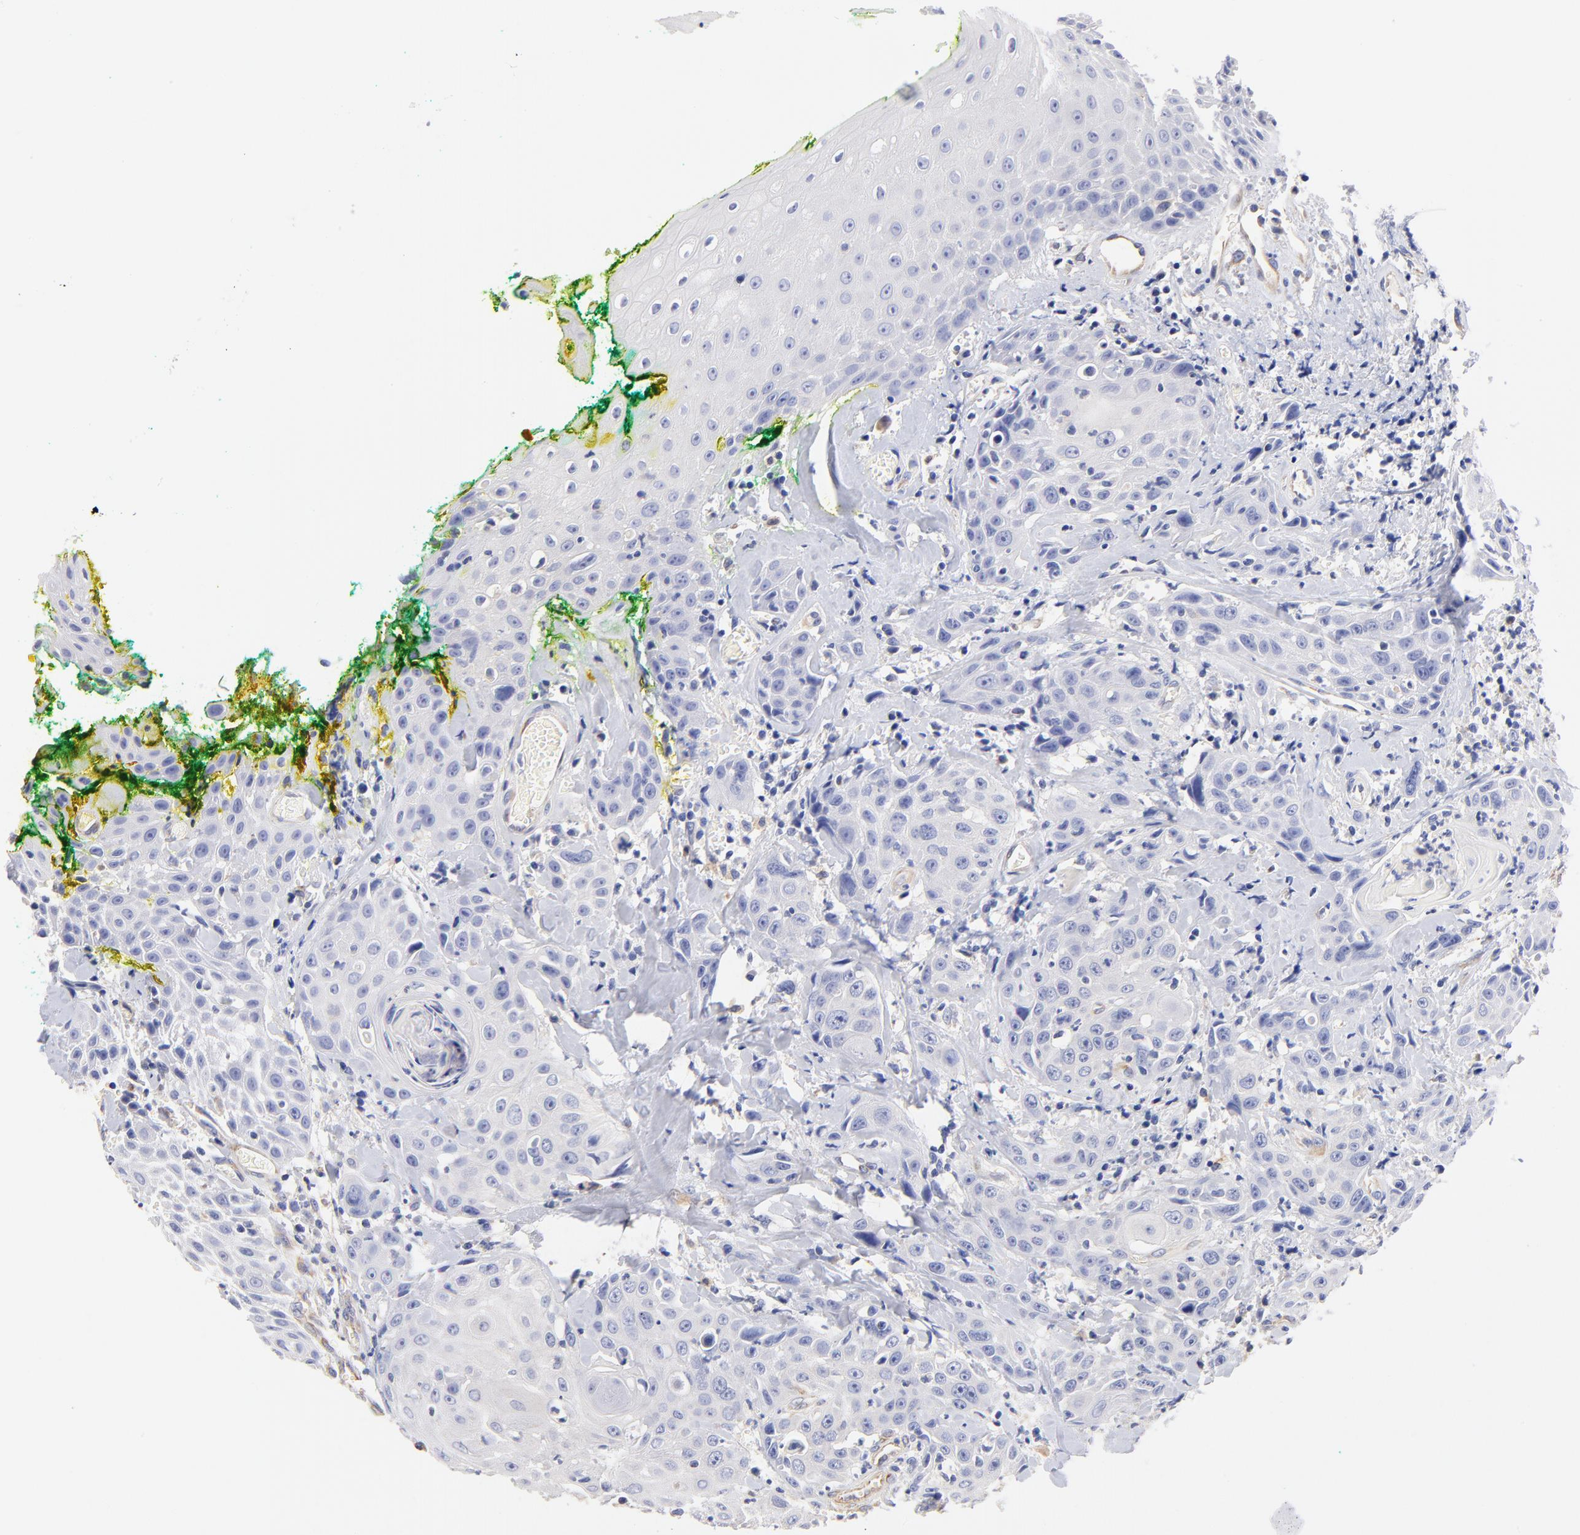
{"staining": {"intensity": "negative", "quantity": "none", "location": "none"}, "tissue": "head and neck cancer", "cell_type": "Tumor cells", "image_type": "cancer", "snomed": [{"axis": "morphology", "description": "Squamous cell carcinoma, NOS"}, {"axis": "topography", "description": "Oral tissue"}, {"axis": "topography", "description": "Head-Neck"}], "caption": "IHC photomicrograph of human head and neck squamous cell carcinoma stained for a protein (brown), which demonstrates no expression in tumor cells.", "gene": "HS3ST1", "patient": {"sex": "female", "age": 82}}